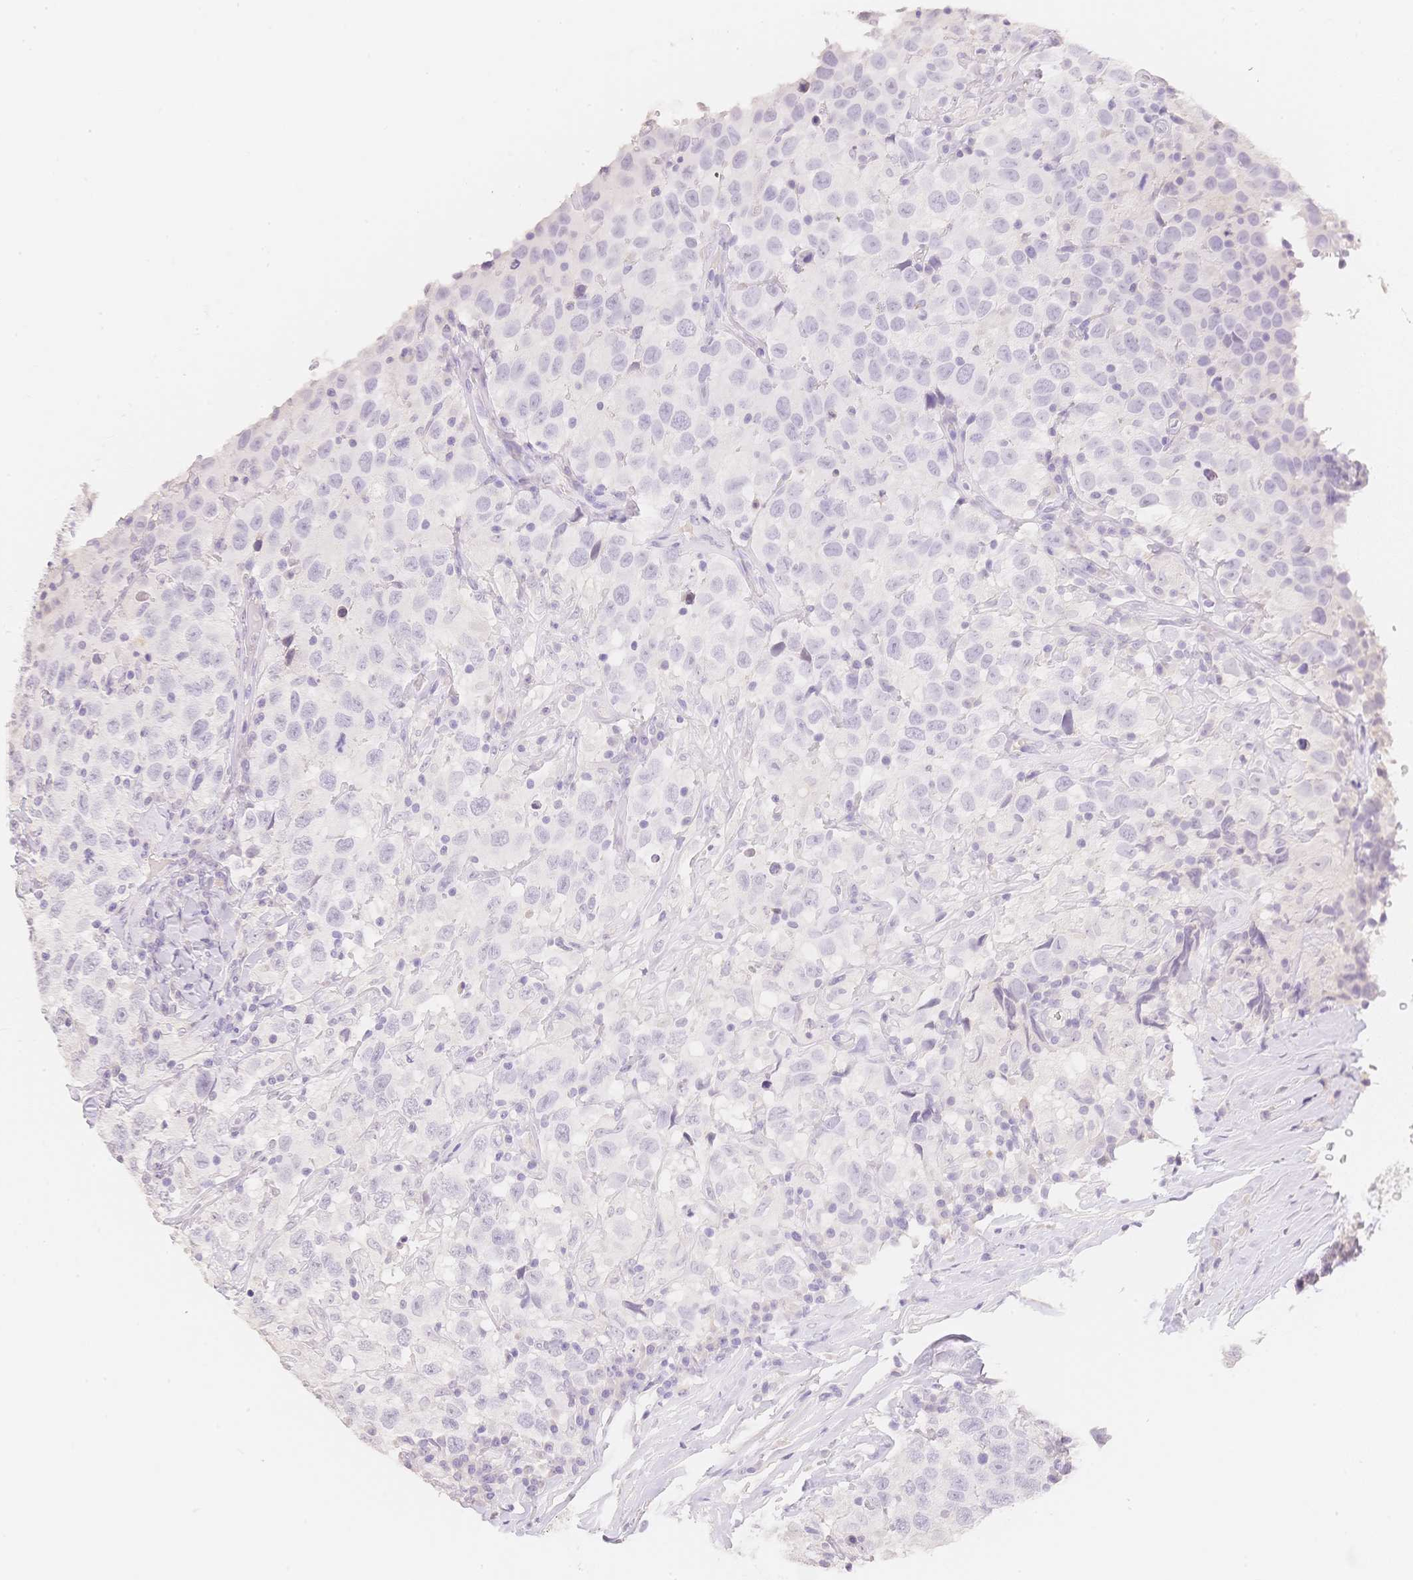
{"staining": {"intensity": "negative", "quantity": "none", "location": "none"}, "tissue": "testis cancer", "cell_type": "Tumor cells", "image_type": "cancer", "snomed": [{"axis": "morphology", "description": "Seminoma, NOS"}, {"axis": "topography", "description": "Testis"}], "caption": "An image of testis cancer (seminoma) stained for a protein demonstrates no brown staining in tumor cells.", "gene": "HCRTR2", "patient": {"sex": "male", "age": 41}}